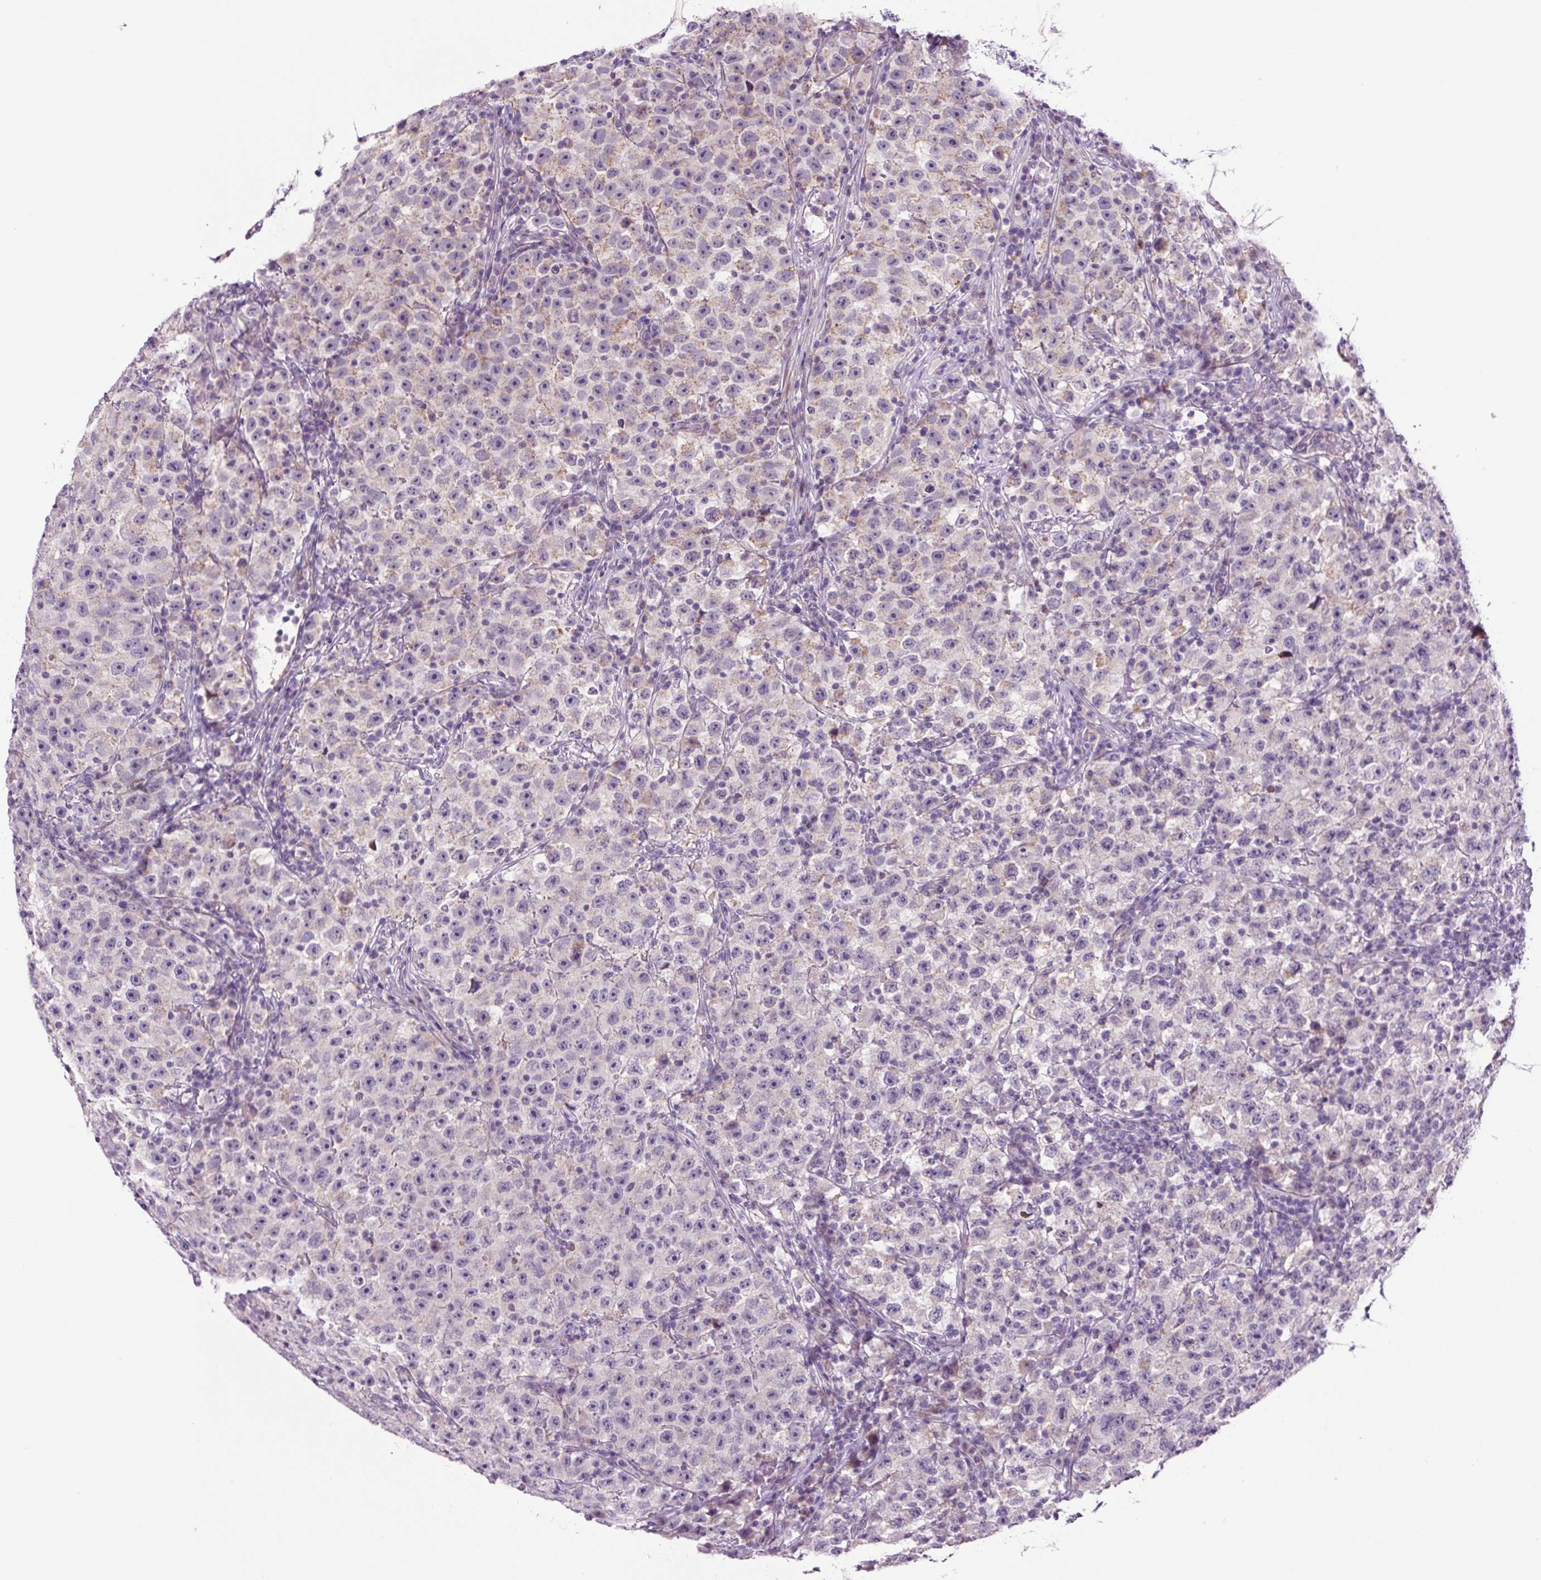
{"staining": {"intensity": "weak", "quantity": "<25%", "location": "cytoplasmic/membranous"}, "tissue": "testis cancer", "cell_type": "Tumor cells", "image_type": "cancer", "snomed": [{"axis": "morphology", "description": "Seminoma, NOS"}, {"axis": "topography", "description": "Testis"}], "caption": "Testis cancer (seminoma) stained for a protein using immunohistochemistry (IHC) shows no expression tumor cells.", "gene": "OGDHL", "patient": {"sex": "male", "age": 22}}